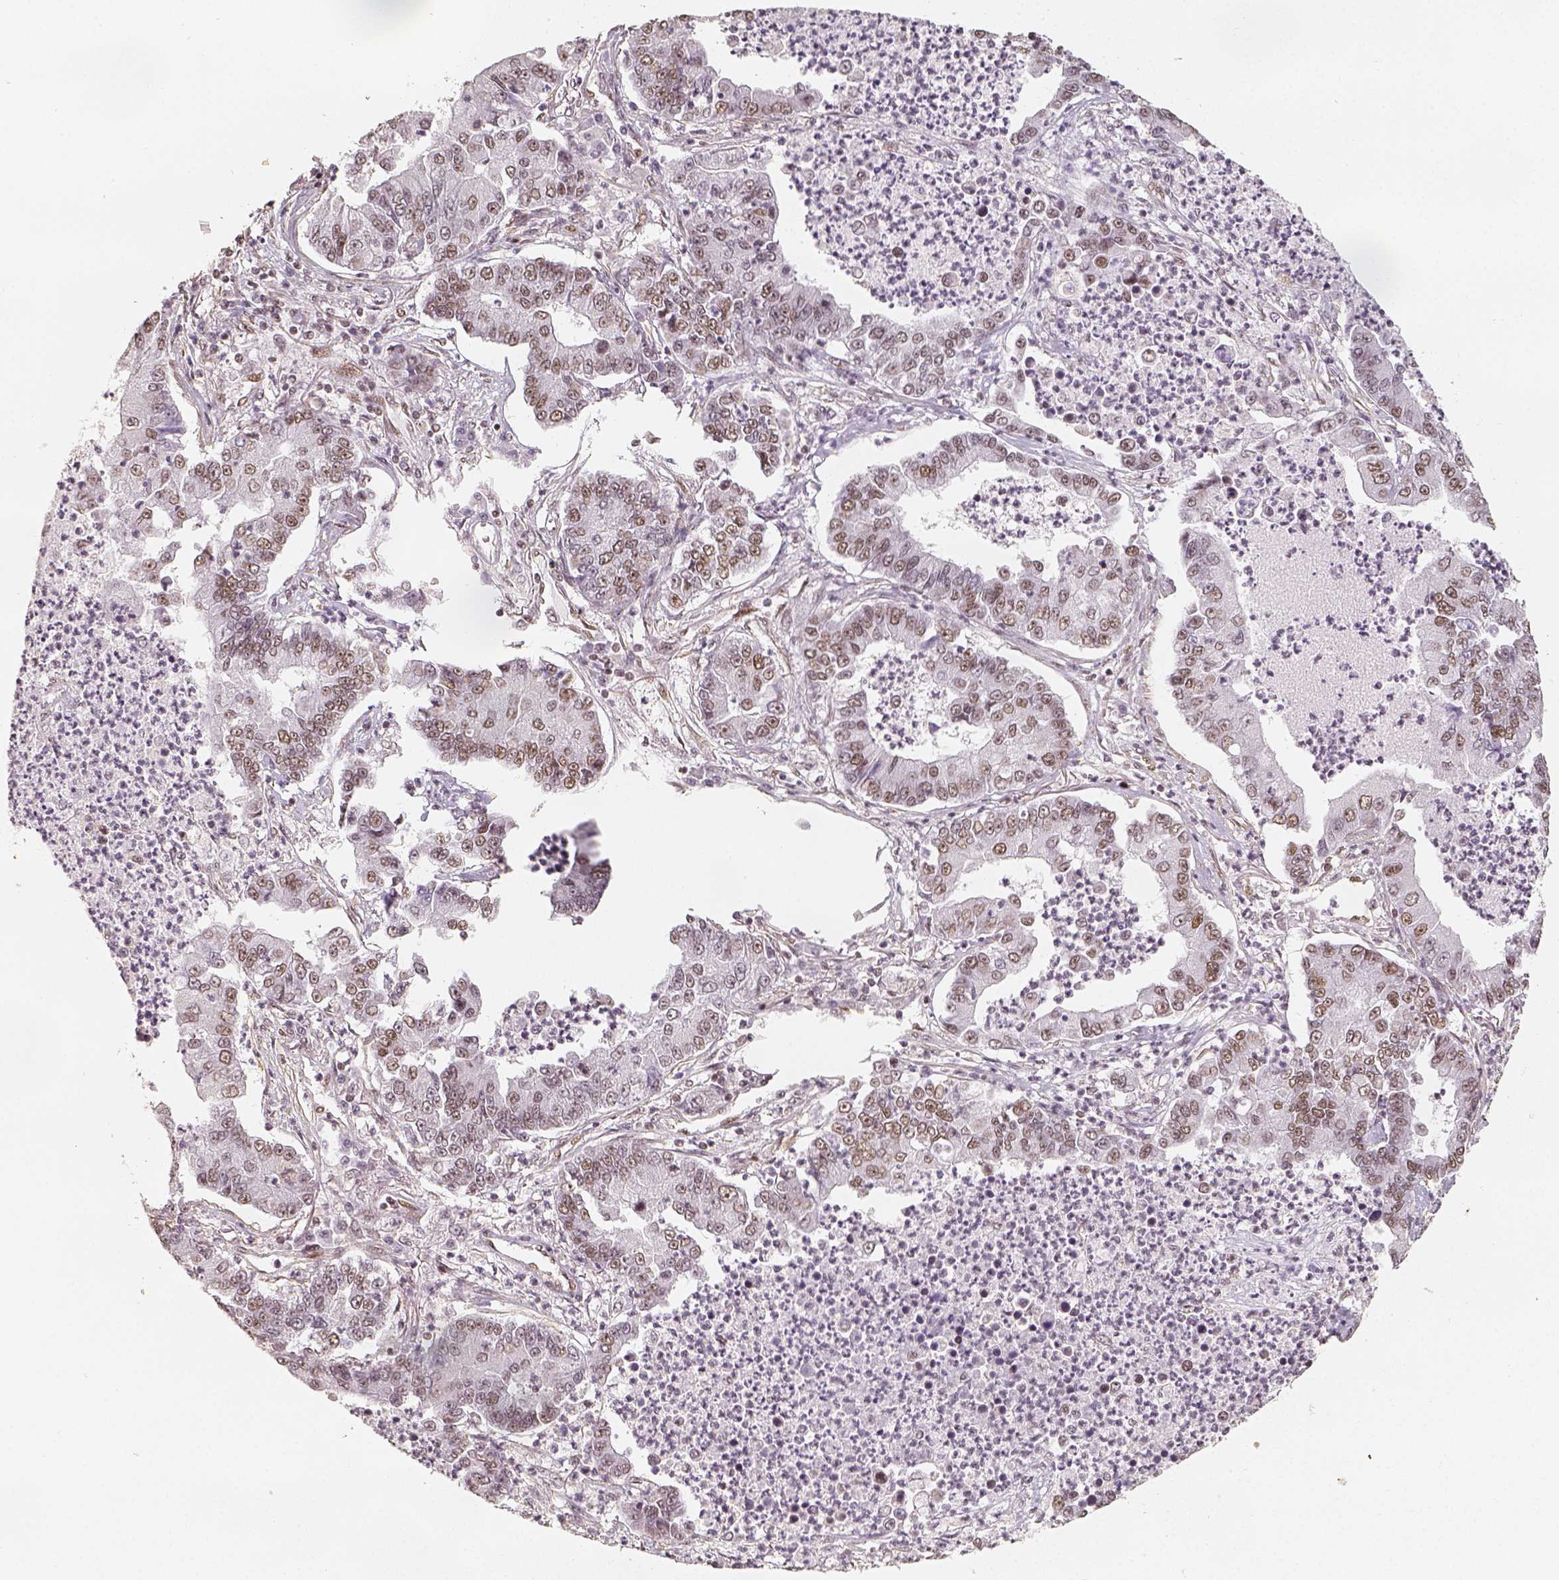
{"staining": {"intensity": "weak", "quantity": ">75%", "location": "nuclear"}, "tissue": "lung cancer", "cell_type": "Tumor cells", "image_type": "cancer", "snomed": [{"axis": "morphology", "description": "Adenocarcinoma, NOS"}, {"axis": "topography", "description": "Lung"}], "caption": "Immunohistochemical staining of human adenocarcinoma (lung) demonstrates weak nuclear protein staining in about >75% of tumor cells. (Stains: DAB in brown, nuclei in blue, Microscopy: brightfield microscopy at high magnification).", "gene": "HDAC1", "patient": {"sex": "female", "age": 57}}